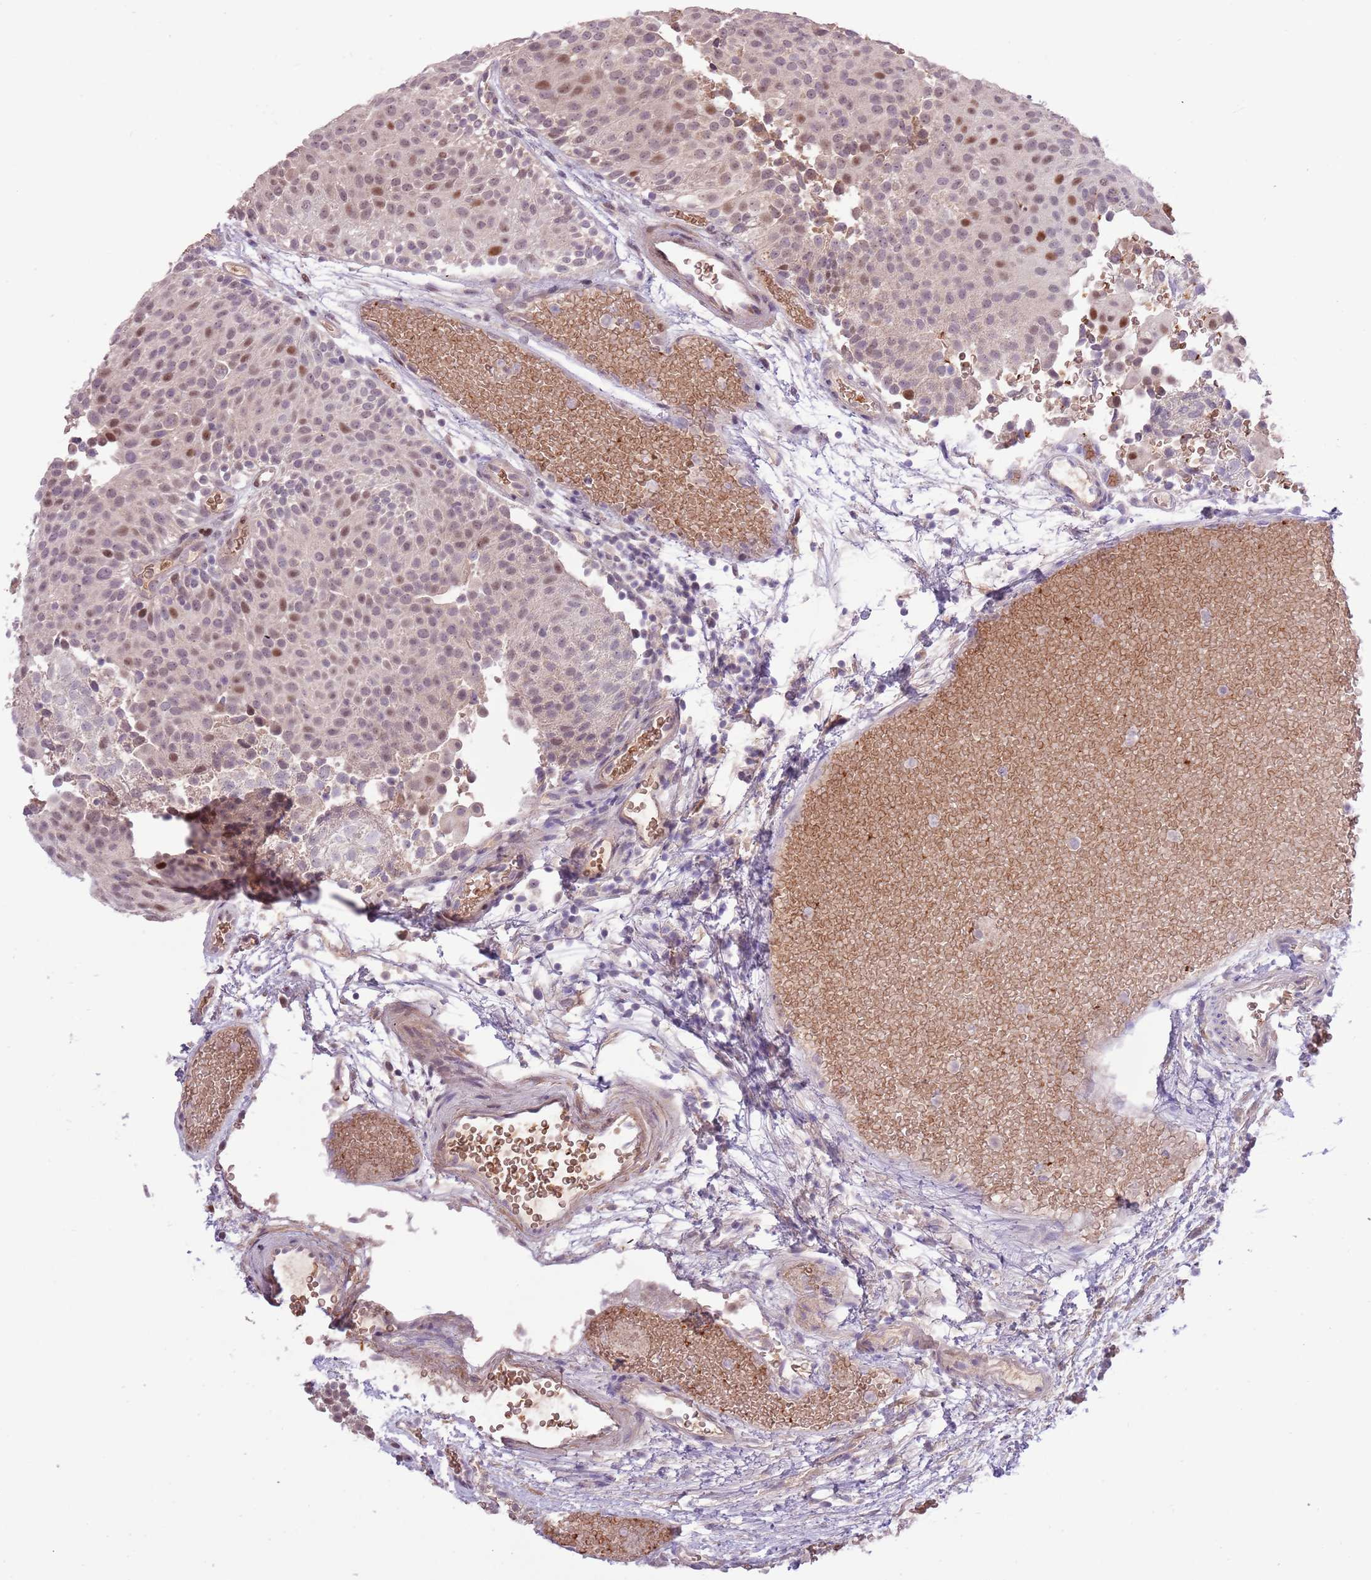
{"staining": {"intensity": "weak", "quantity": "25%-75%", "location": "nuclear"}, "tissue": "urothelial cancer", "cell_type": "Tumor cells", "image_type": "cancer", "snomed": [{"axis": "morphology", "description": "Urothelial carcinoma, Low grade"}, {"axis": "topography", "description": "Urinary bladder"}], "caption": "Immunohistochemistry (IHC) micrograph of neoplastic tissue: human low-grade urothelial carcinoma stained using immunohistochemistry (IHC) demonstrates low levels of weak protein expression localized specifically in the nuclear of tumor cells, appearing as a nuclear brown color.", "gene": "SHROOM3", "patient": {"sex": "male", "age": 78}}